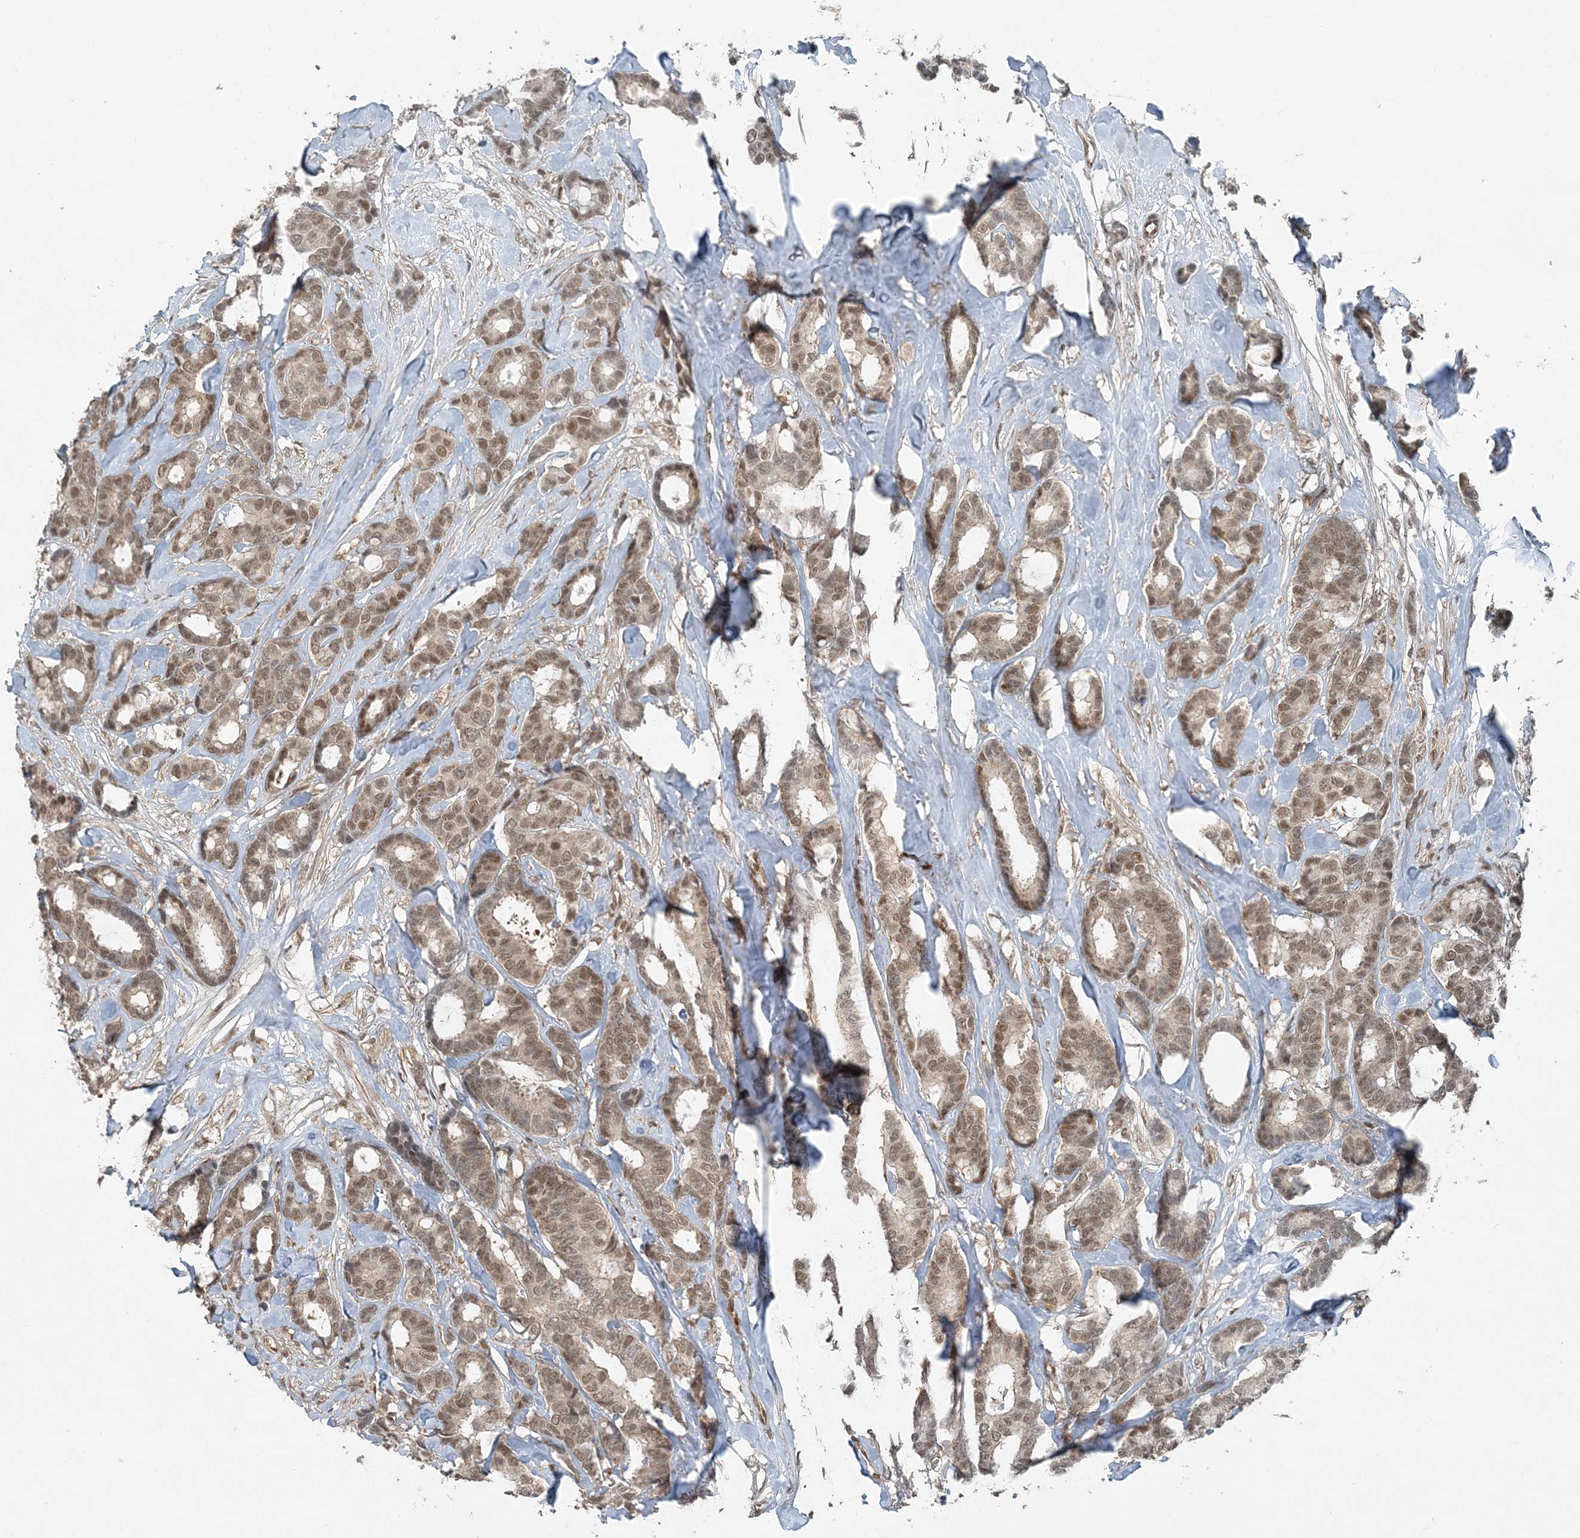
{"staining": {"intensity": "moderate", "quantity": ">75%", "location": "nuclear"}, "tissue": "breast cancer", "cell_type": "Tumor cells", "image_type": "cancer", "snomed": [{"axis": "morphology", "description": "Duct carcinoma"}, {"axis": "topography", "description": "Breast"}], "caption": "Breast cancer stained for a protein (brown) exhibits moderate nuclear positive positivity in approximately >75% of tumor cells.", "gene": "COPS7B", "patient": {"sex": "female", "age": 87}}